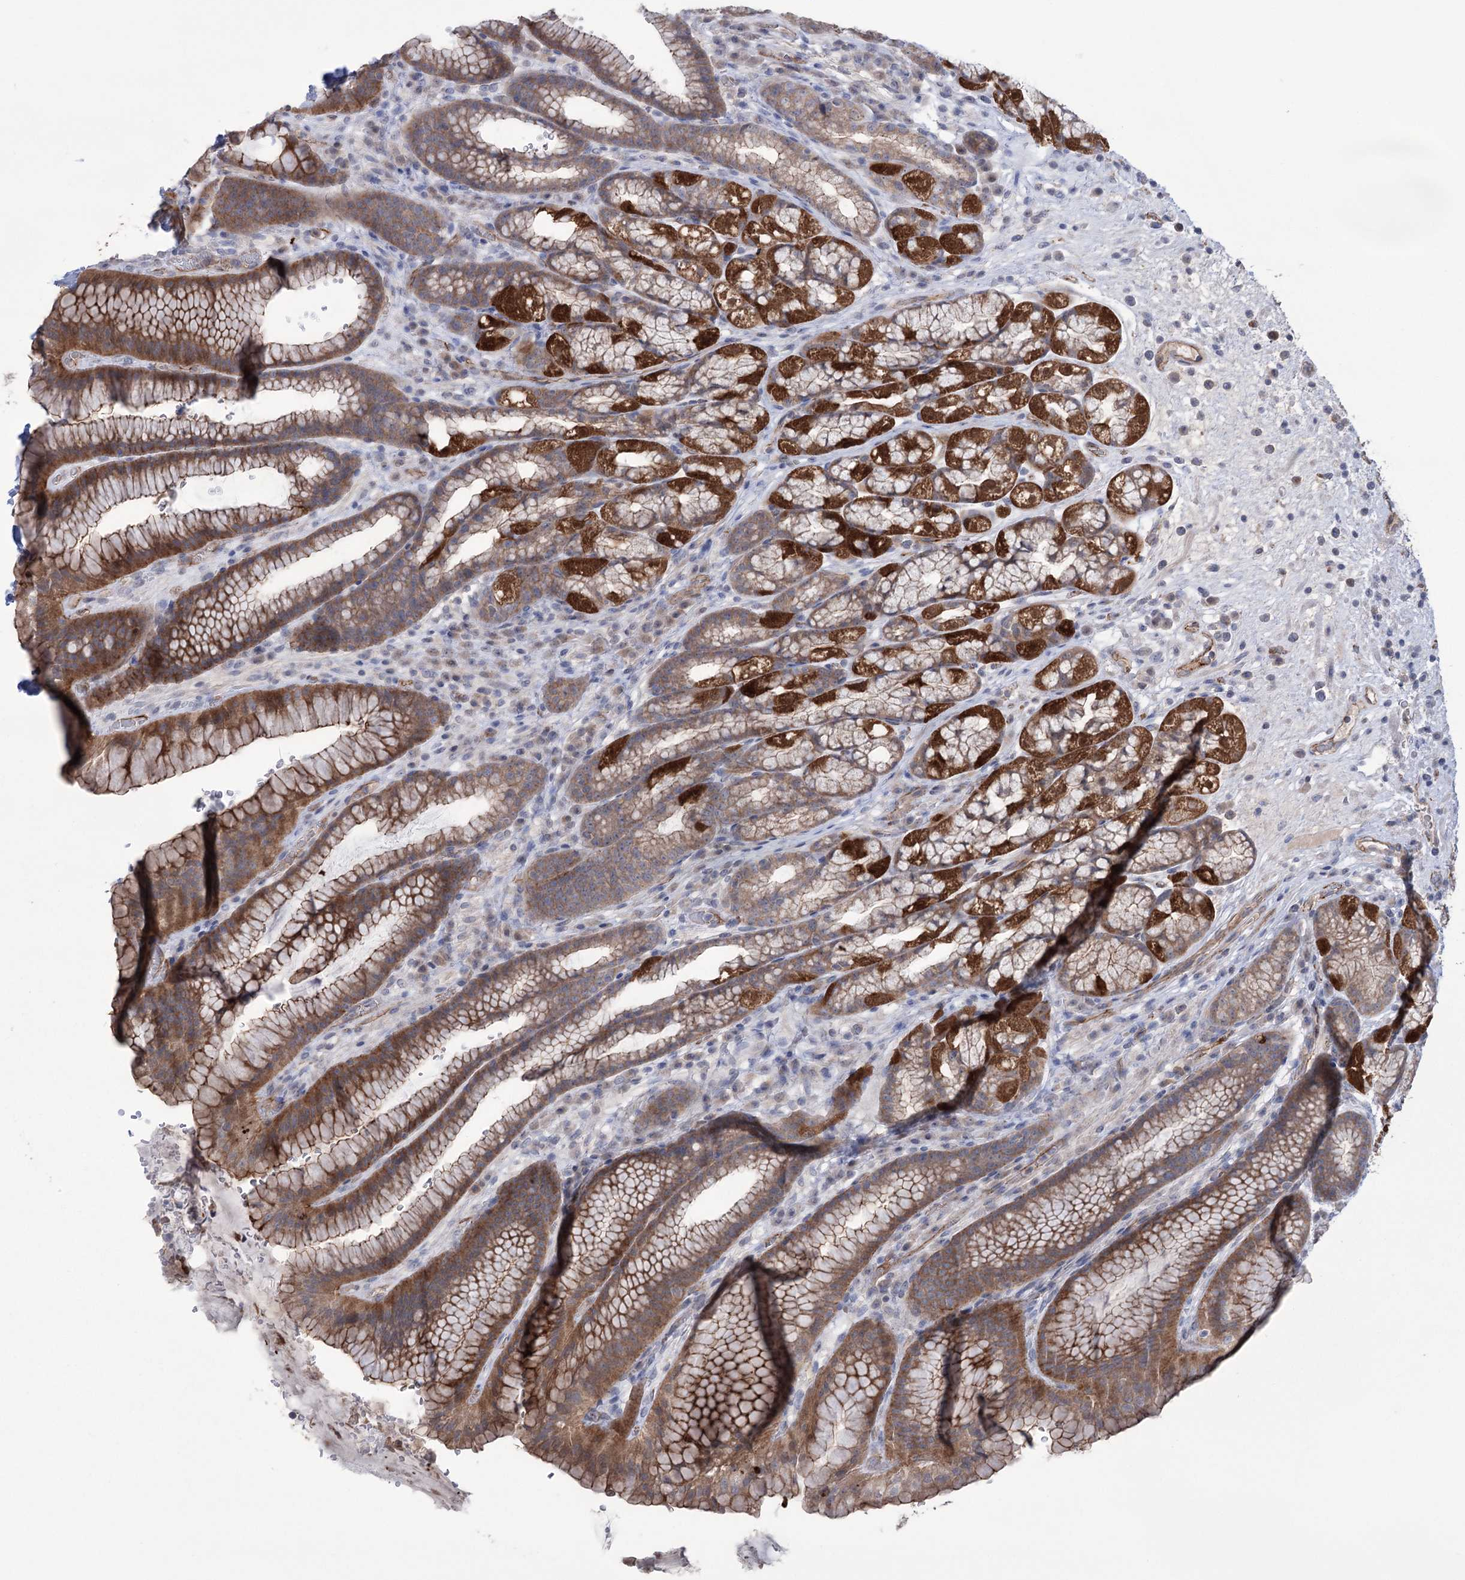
{"staining": {"intensity": "strong", "quantity": ">75%", "location": "cytoplasmic/membranous"}, "tissue": "stomach", "cell_type": "Glandular cells", "image_type": "normal", "snomed": [{"axis": "morphology", "description": "Normal tissue, NOS"}, {"axis": "morphology", "description": "Adenocarcinoma, NOS"}, {"axis": "topography", "description": "Stomach"}], "caption": "Human stomach stained with a brown dye shows strong cytoplasmic/membranous positive staining in about >75% of glandular cells.", "gene": "TRIM71", "patient": {"sex": "male", "age": 57}}